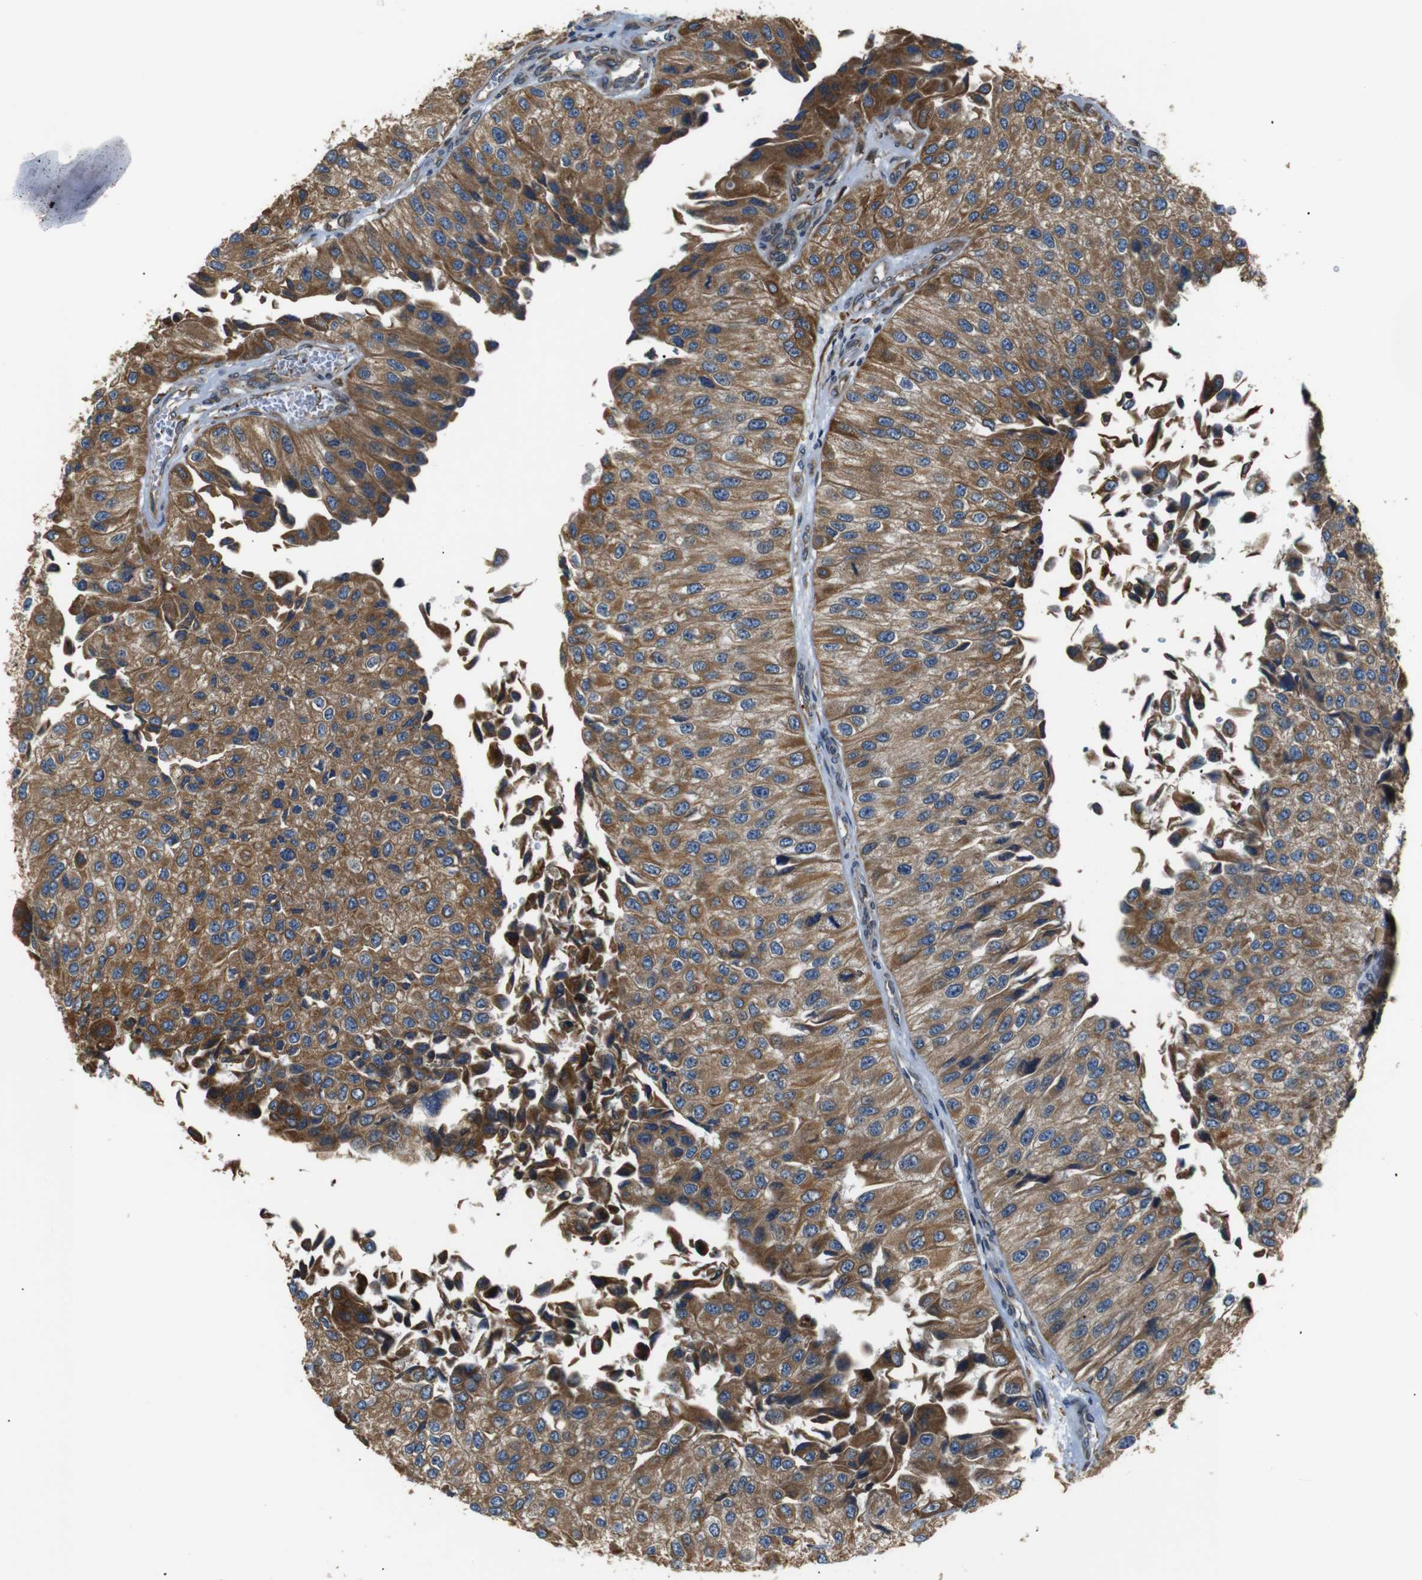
{"staining": {"intensity": "moderate", "quantity": ">75%", "location": "cytoplasmic/membranous"}, "tissue": "urothelial cancer", "cell_type": "Tumor cells", "image_type": "cancer", "snomed": [{"axis": "morphology", "description": "Urothelial carcinoma, High grade"}, {"axis": "topography", "description": "Kidney"}, {"axis": "topography", "description": "Urinary bladder"}], "caption": "This is a micrograph of IHC staining of urothelial carcinoma (high-grade), which shows moderate positivity in the cytoplasmic/membranous of tumor cells.", "gene": "TMED2", "patient": {"sex": "male", "age": 77}}